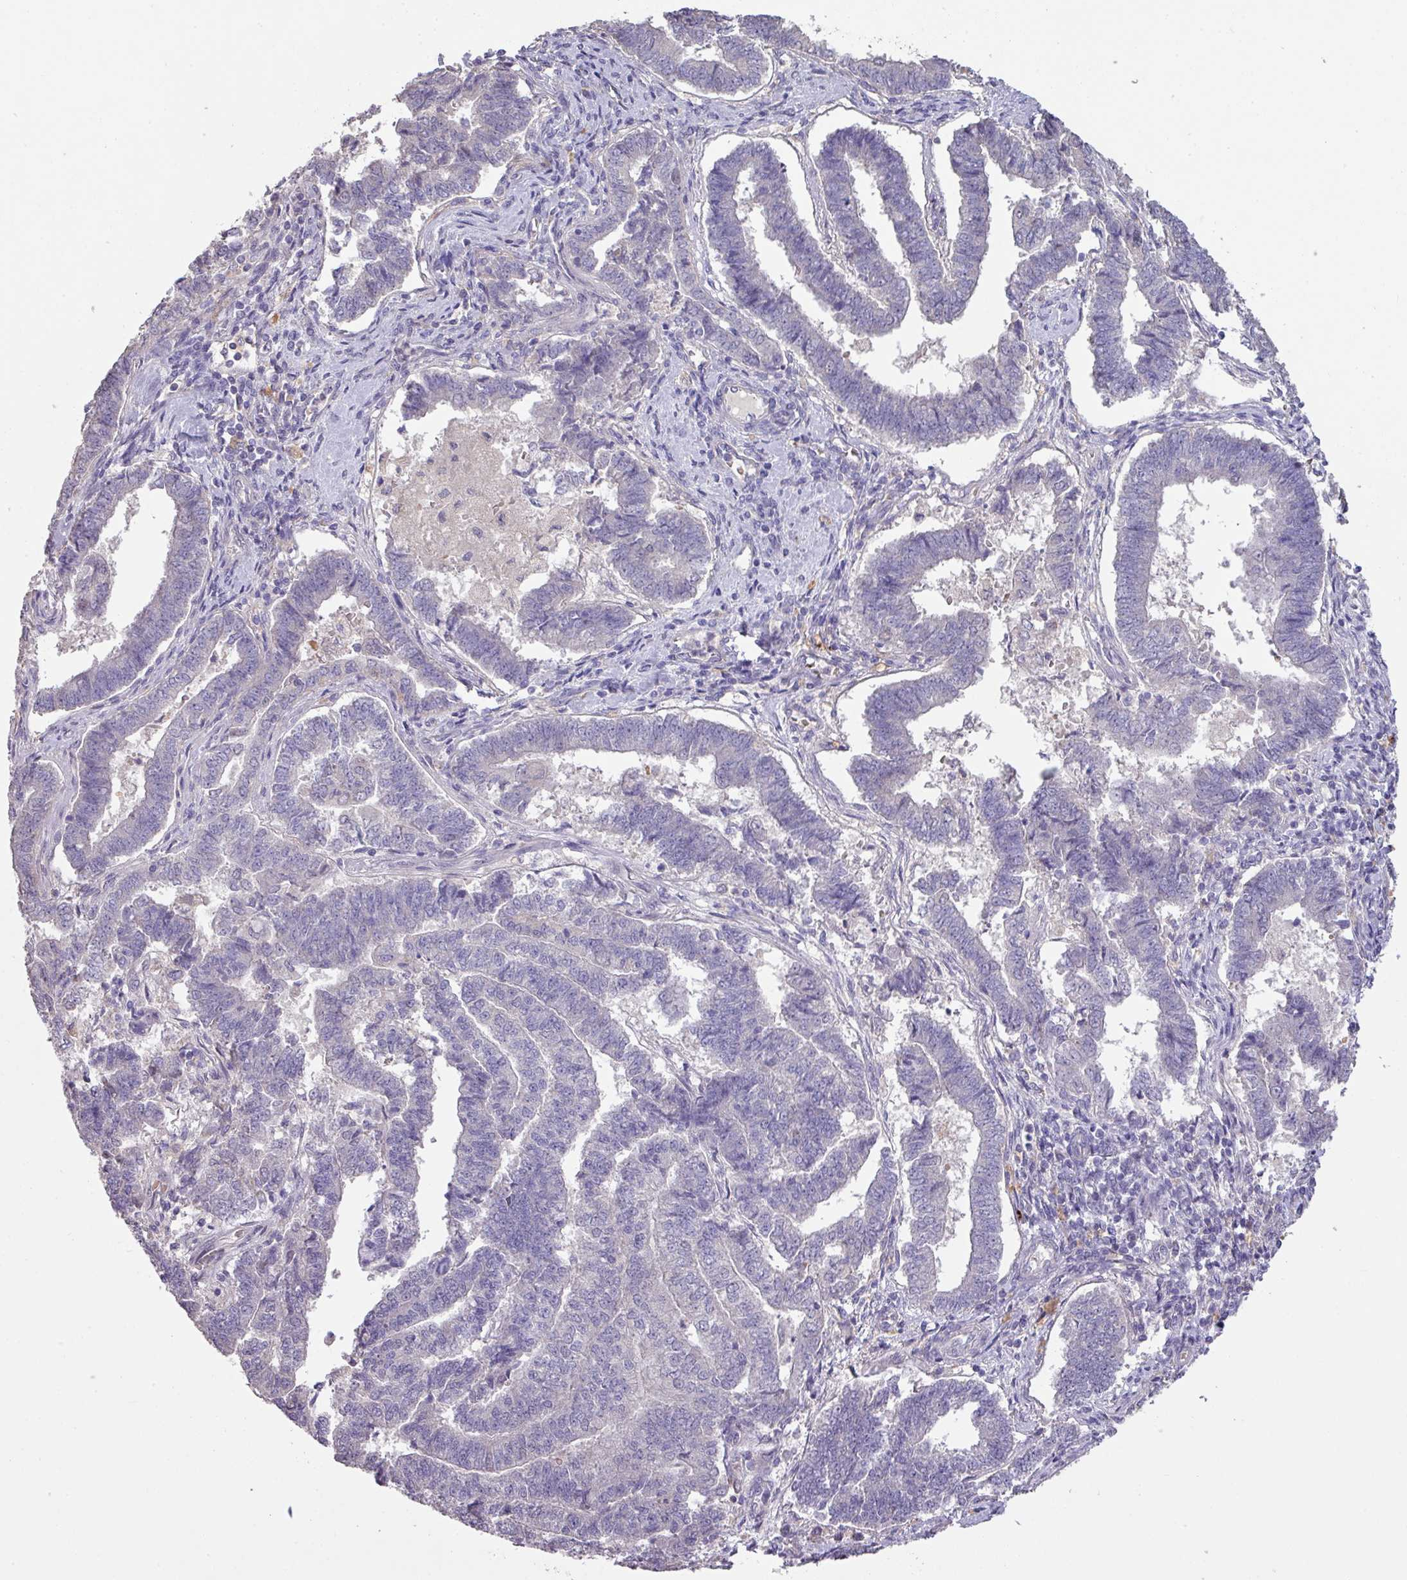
{"staining": {"intensity": "negative", "quantity": "none", "location": "none"}, "tissue": "endometrial cancer", "cell_type": "Tumor cells", "image_type": "cancer", "snomed": [{"axis": "morphology", "description": "Adenocarcinoma, NOS"}, {"axis": "topography", "description": "Endometrium"}], "caption": "IHC image of endometrial cancer stained for a protein (brown), which reveals no positivity in tumor cells.", "gene": "PRADC1", "patient": {"sex": "female", "age": 72}}